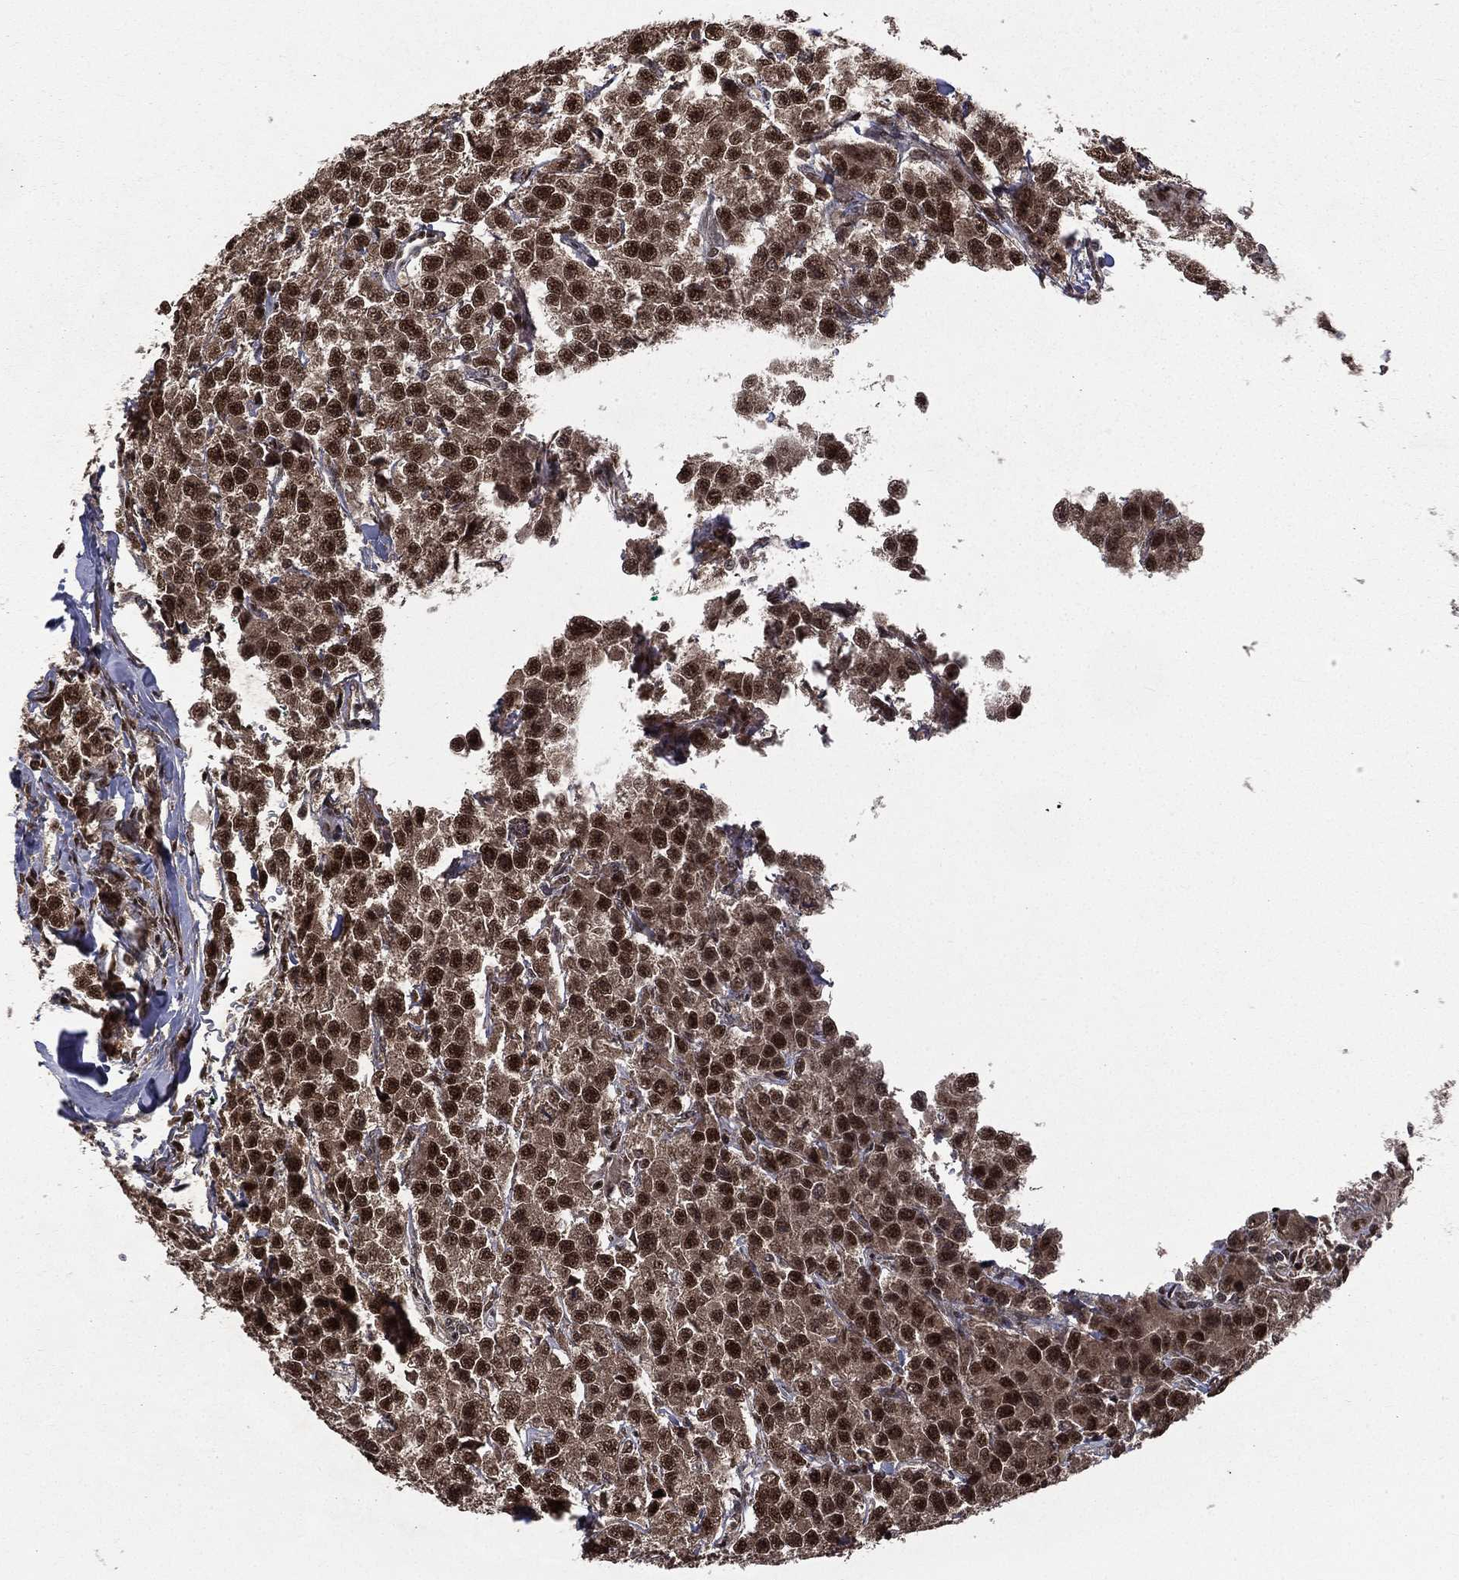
{"staining": {"intensity": "strong", "quantity": "25%-75%", "location": "nuclear"}, "tissue": "testis cancer", "cell_type": "Tumor cells", "image_type": "cancer", "snomed": [{"axis": "morphology", "description": "Seminoma, NOS"}, {"axis": "topography", "description": "Testis"}], "caption": "Brown immunohistochemical staining in human seminoma (testis) reveals strong nuclear staining in approximately 25%-75% of tumor cells.", "gene": "JMJD6", "patient": {"sex": "male", "age": 59}}